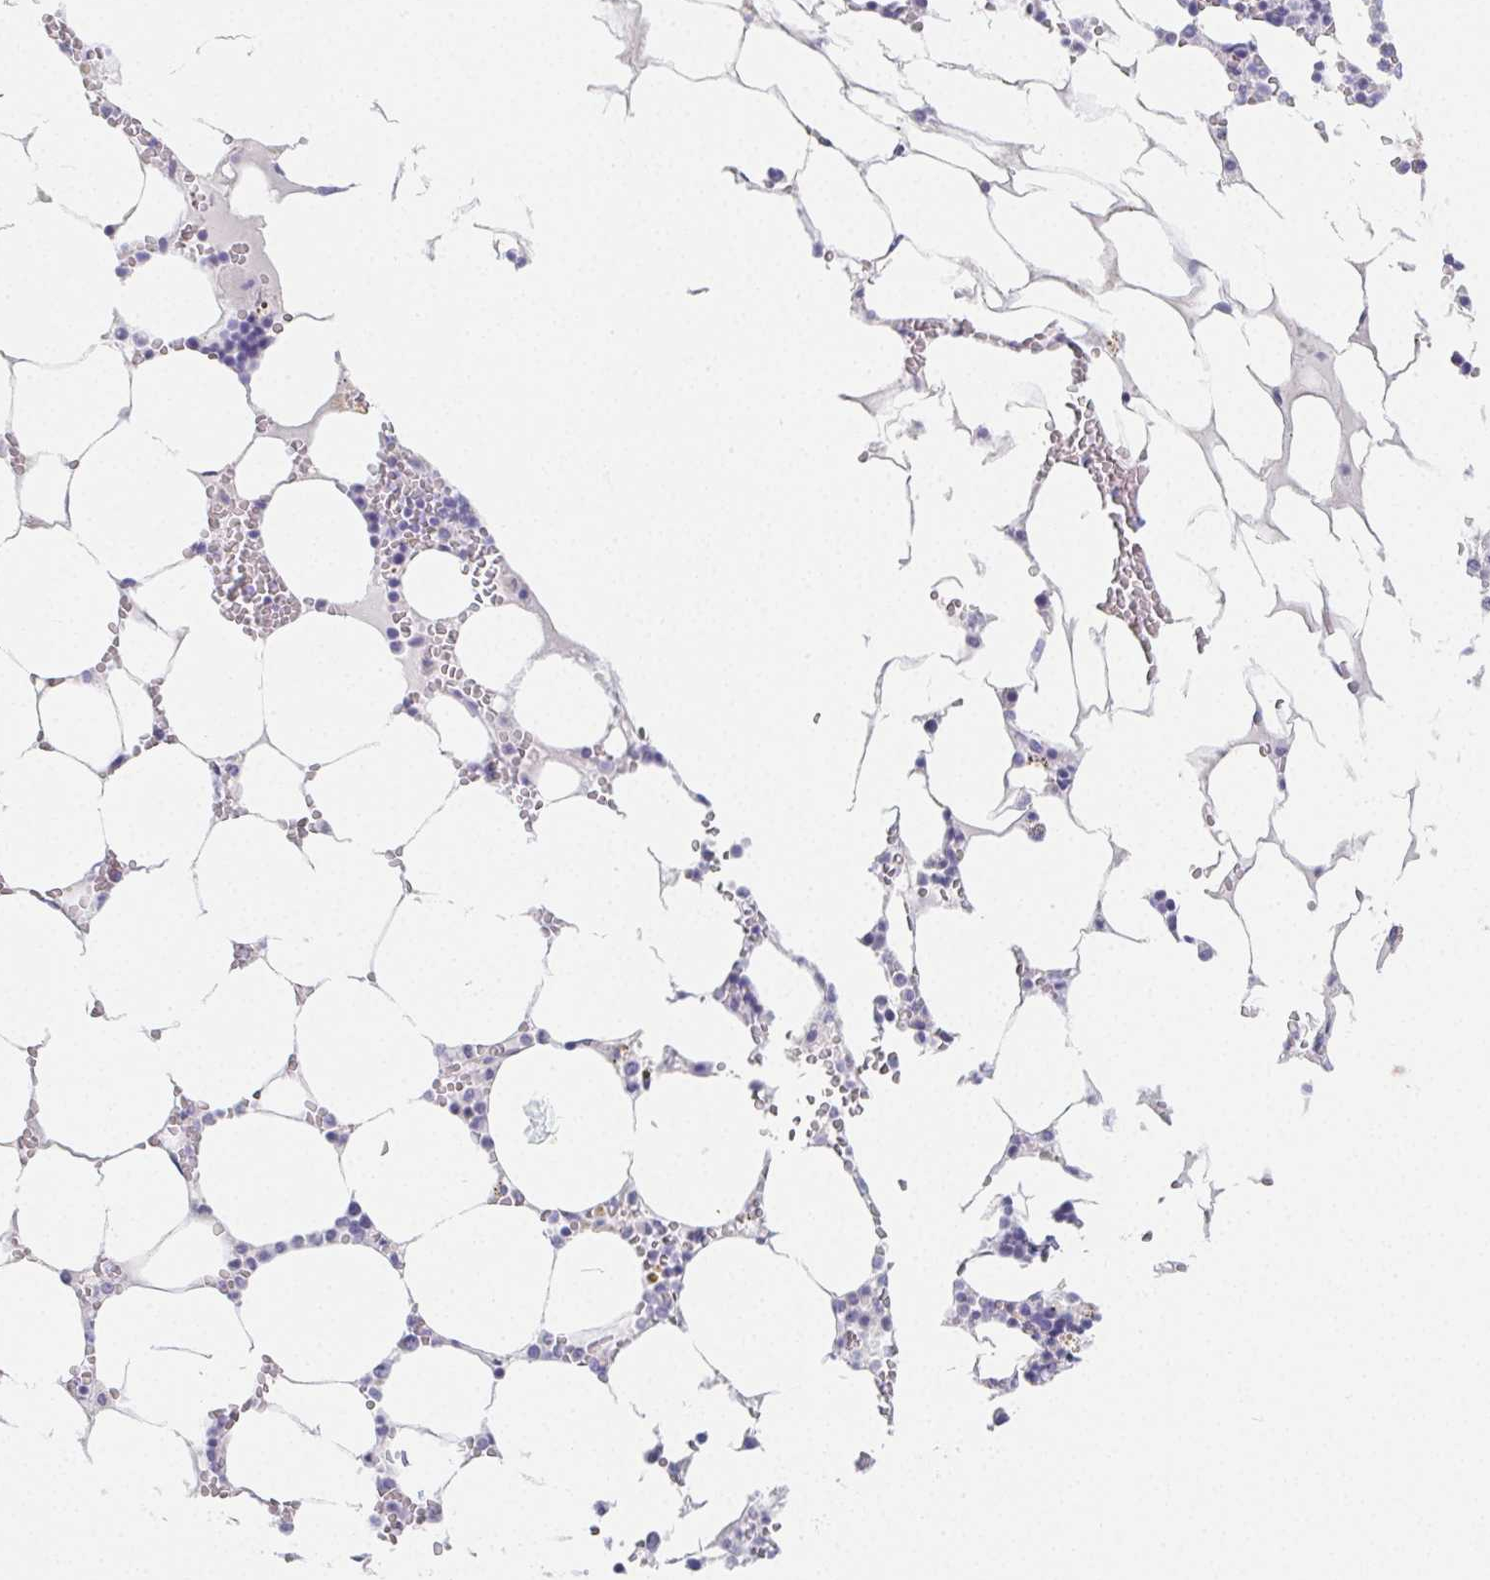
{"staining": {"intensity": "negative", "quantity": "none", "location": "none"}, "tissue": "bone marrow", "cell_type": "Hematopoietic cells", "image_type": "normal", "snomed": [{"axis": "morphology", "description": "Normal tissue, NOS"}, {"axis": "topography", "description": "Bone marrow"}], "caption": "Hematopoietic cells show no significant expression in normal bone marrow. (DAB (3,3'-diaminobenzidine) IHC with hematoxylin counter stain).", "gene": "GLIPR1L1", "patient": {"sex": "male", "age": 64}}